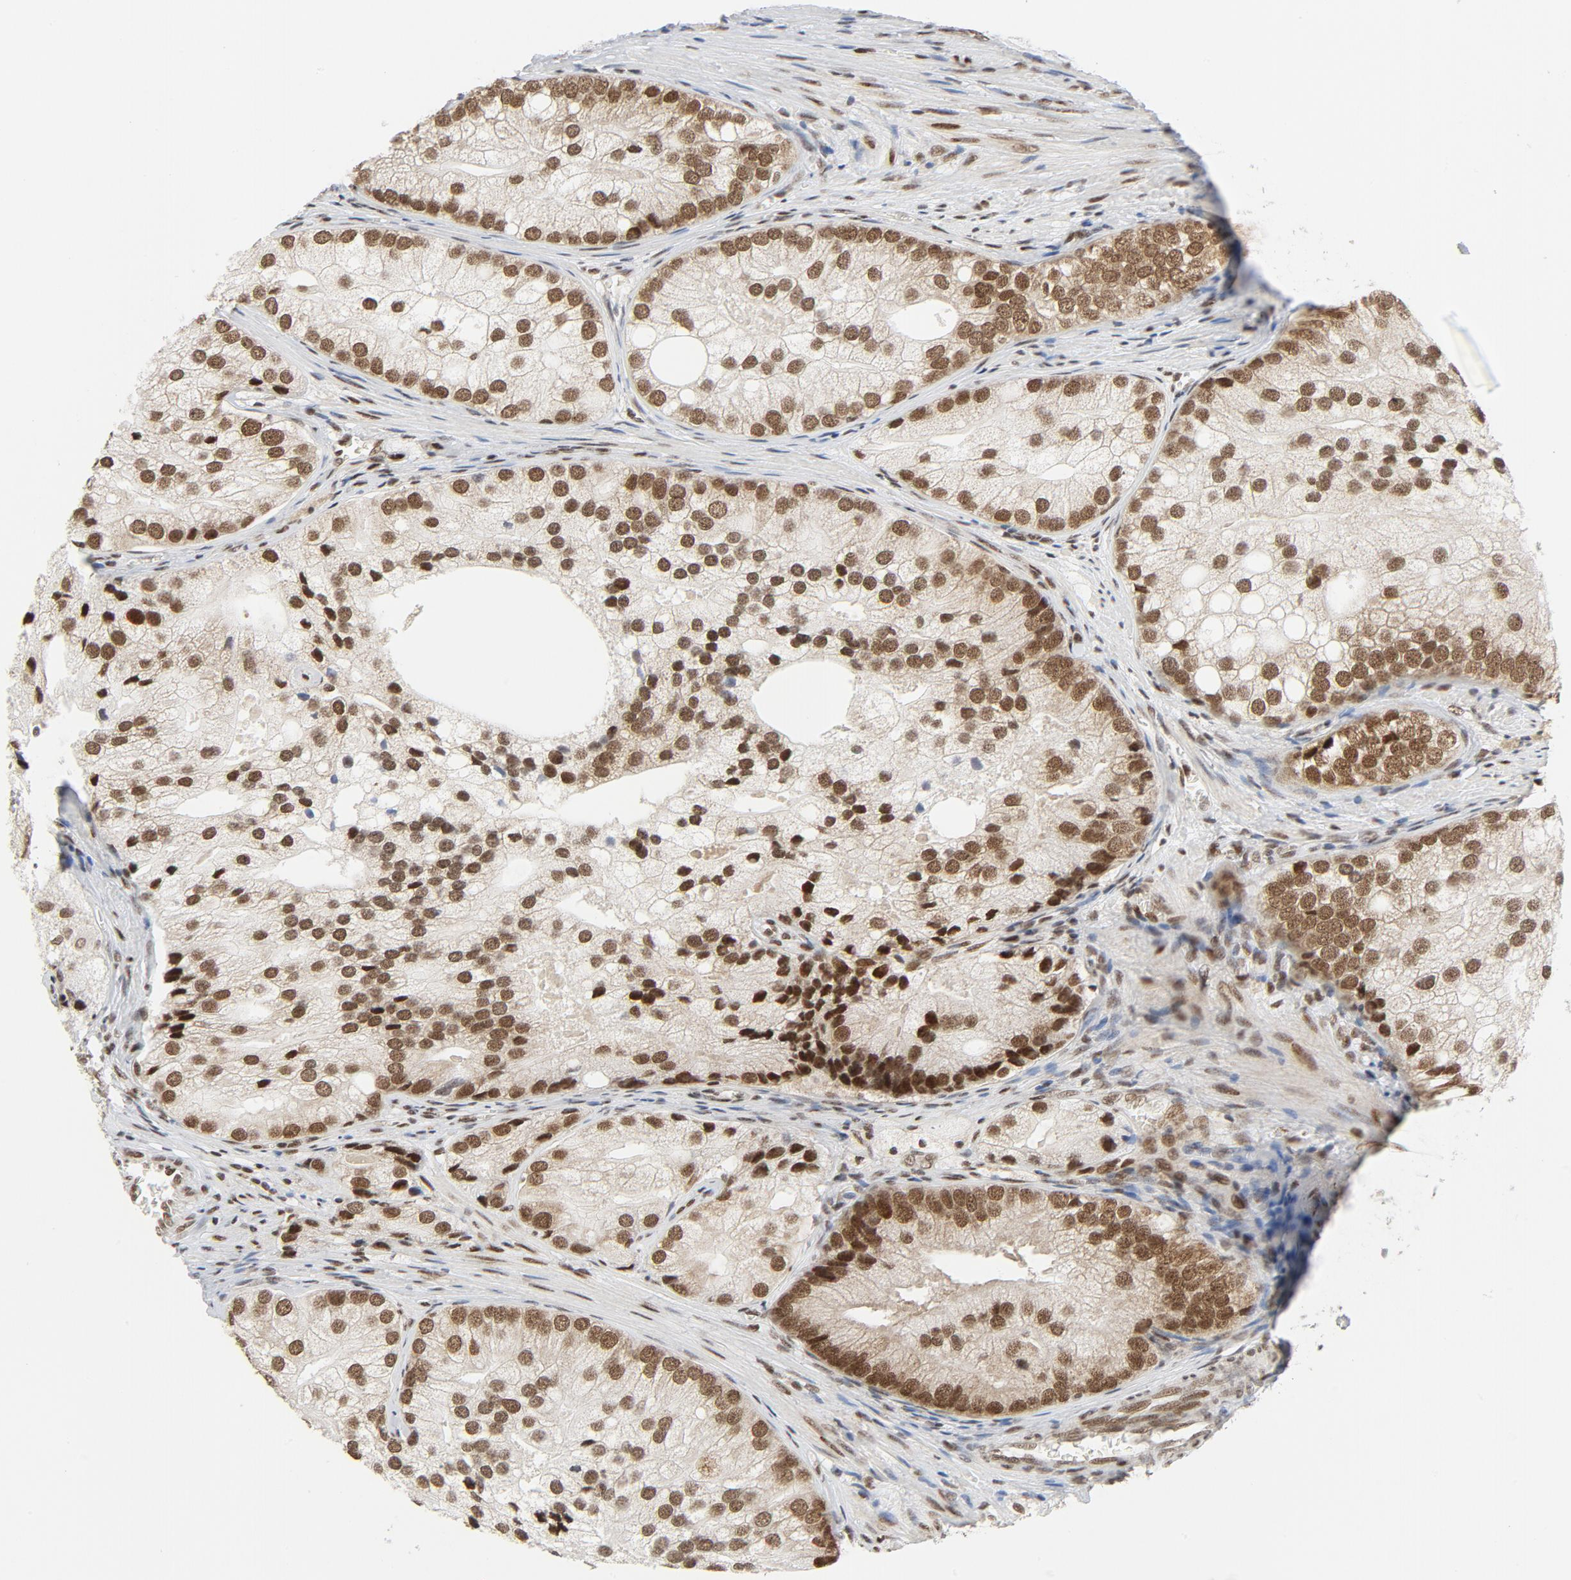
{"staining": {"intensity": "strong", "quantity": ">75%", "location": "nuclear"}, "tissue": "prostate cancer", "cell_type": "Tumor cells", "image_type": "cancer", "snomed": [{"axis": "morphology", "description": "Adenocarcinoma, Low grade"}, {"axis": "topography", "description": "Prostate"}], "caption": "IHC (DAB (3,3'-diaminobenzidine)) staining of prostate adenocarcinoma (low-grade) exhibits strong nuclear protein expression in approximately >75% of tumor cells.", "gene": "ERCC1", "patient": {"sex": "male", "age": 69}}